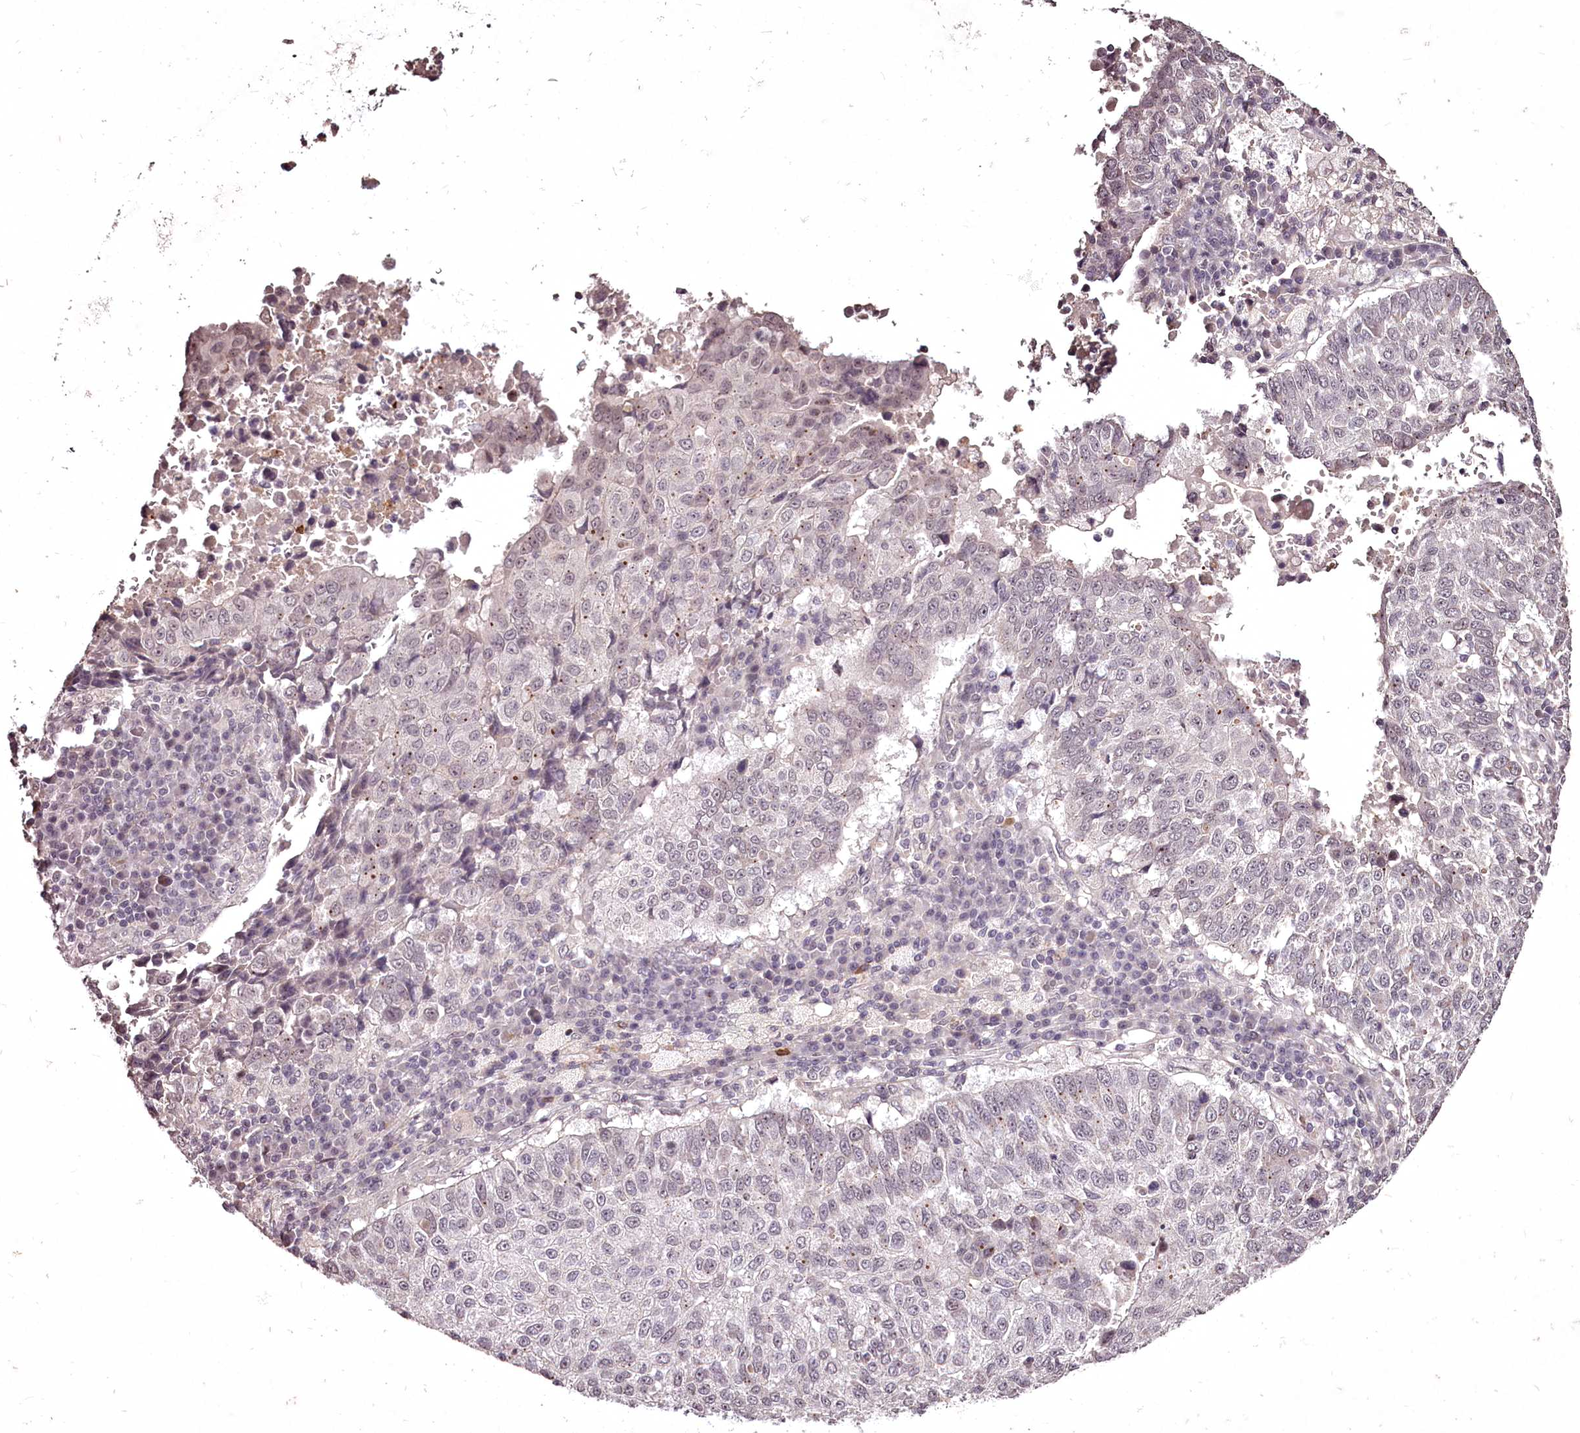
{"staining": {"intensity": "negative", "quantity": "none", "location": "none"}, "tissue": "lung cancer", "cell_type": "Tumor cells", "image_type": "cancer", "snomed": [{"axis": "morphology", "description": "Squamous cell carcinoma, NOS"}, {"axis": "topography", "description": "Lung"}], "caption": "The immunohistochemistry image has no significant positivity in tumor cells of lung cancer (squamous cell carcinoma) tissue. (DAB (3,3'-diaminobenzidine) immunohistochemistry (IHC) visualized using brightfield microscopy, high magnification).", "gene": "ADRA1D", "patient": {"sex": "male", "age": 73}}